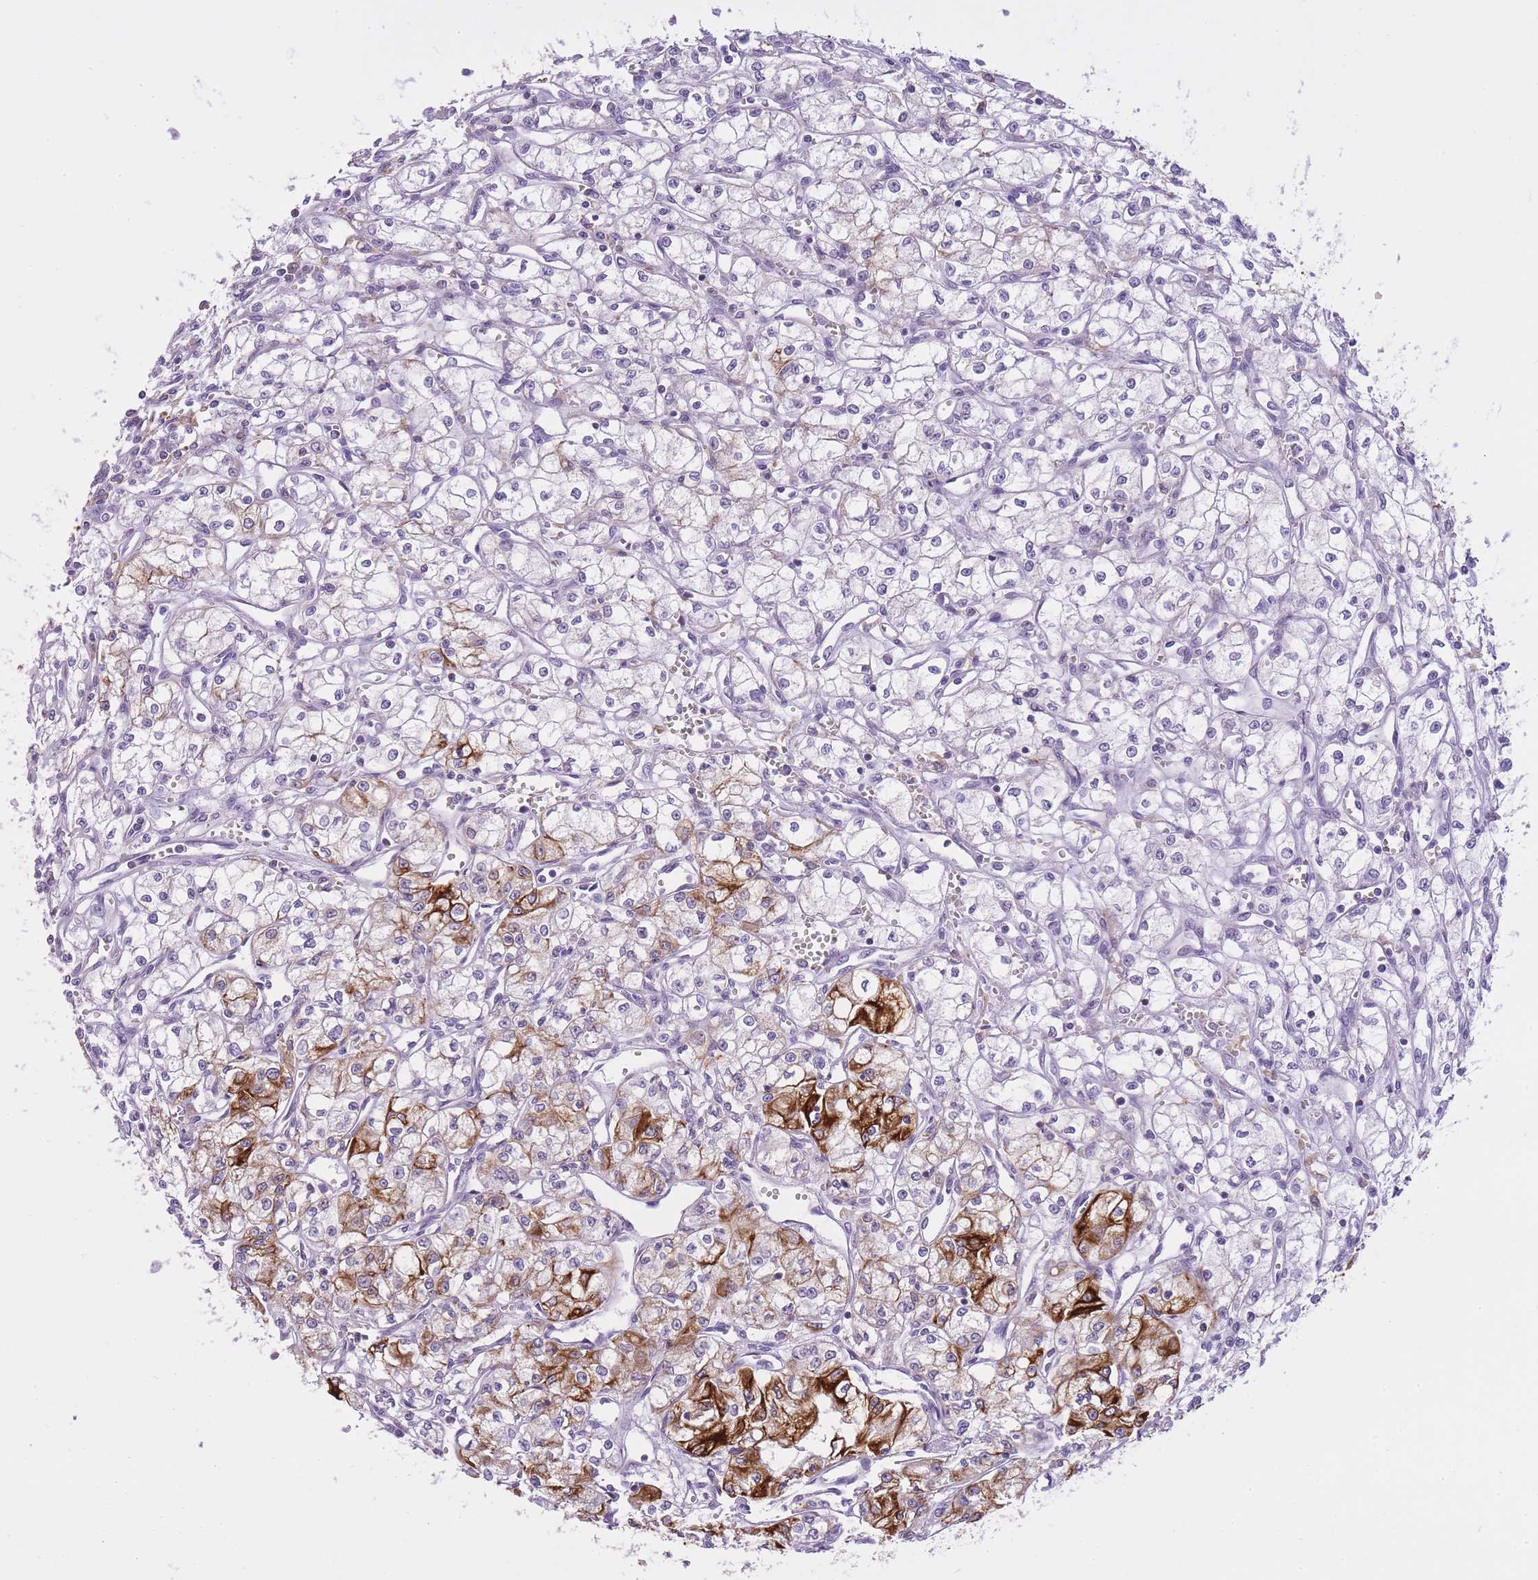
{"staining": {"intensity": "strong", "quantity": "<25%", "location": "cytoplasmic/membranous"}, "tissue": "renal cancer", "cell_type": "Tumor cells", "image_type": "cancer", "snomed": [{"axis": "morphology", "description": "Adenocarcinoma, NOS"}, {"axis": "topography", "description": "Kidney"}], "caption": "Protein expression analysis of human renal adenocarcinoma reveals strong cytoplasmic/membranous positivity in approximately <25% of tumor cells.", "gene": "RADX", "patient": {"sex": "male", "age": 59}}